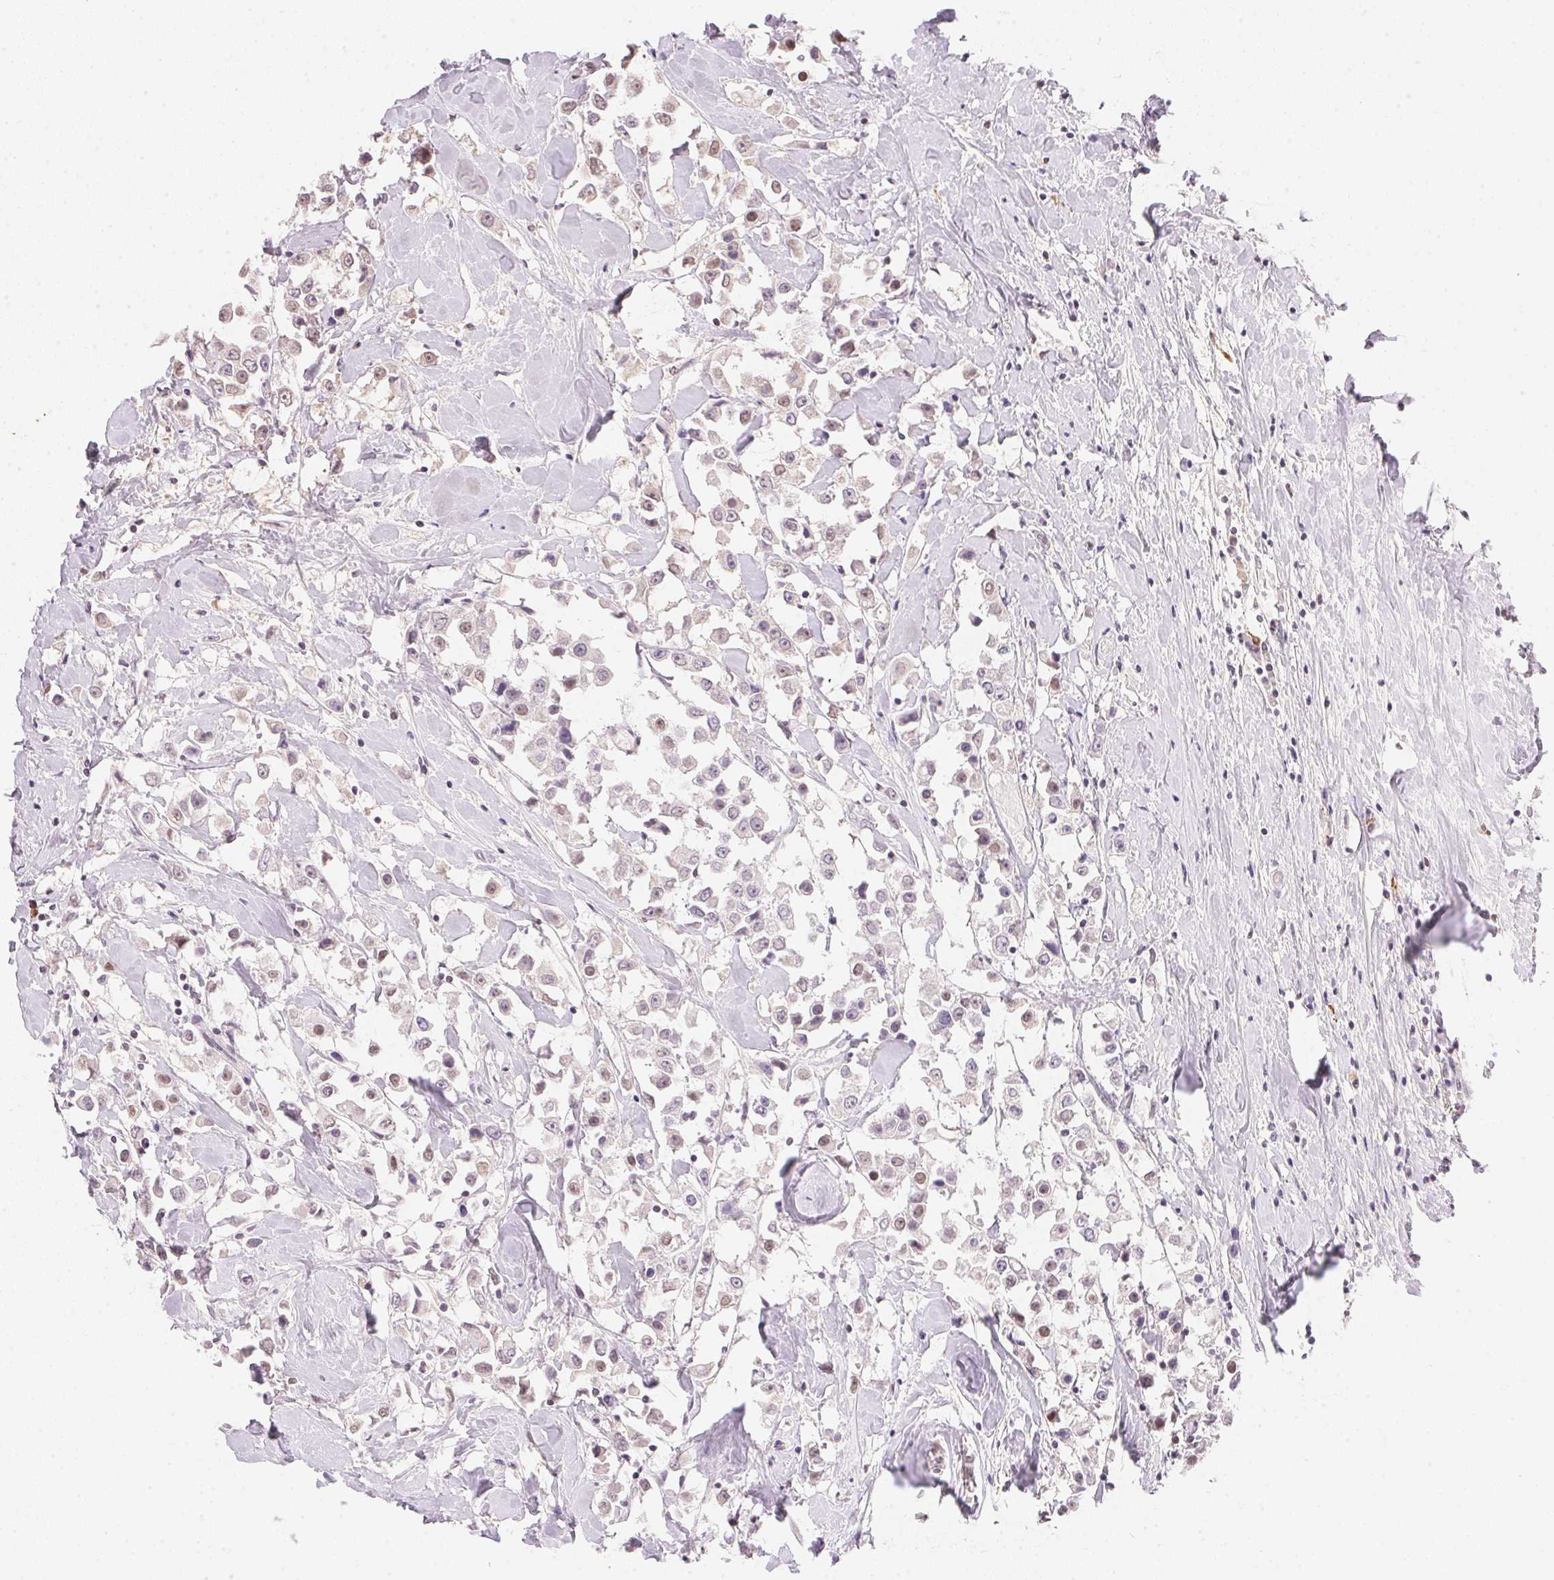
{"staining": {"intensity": "negative", "quantity": "none", "location": "none"}, "tissue": "breast cancer", "cell_type": "Tumor cells", "image_type": "cancer", "snomed": [{"axis": "morphology", "description": "Duct carcinoma"}, {"axis": "topography", "description": "Breast"}], "caption": "There is no significant expression in tumor cells of breast intraductal carcinoma.", "gene": "FNDC4", "patient": {"sex": "female", "age": 61}}